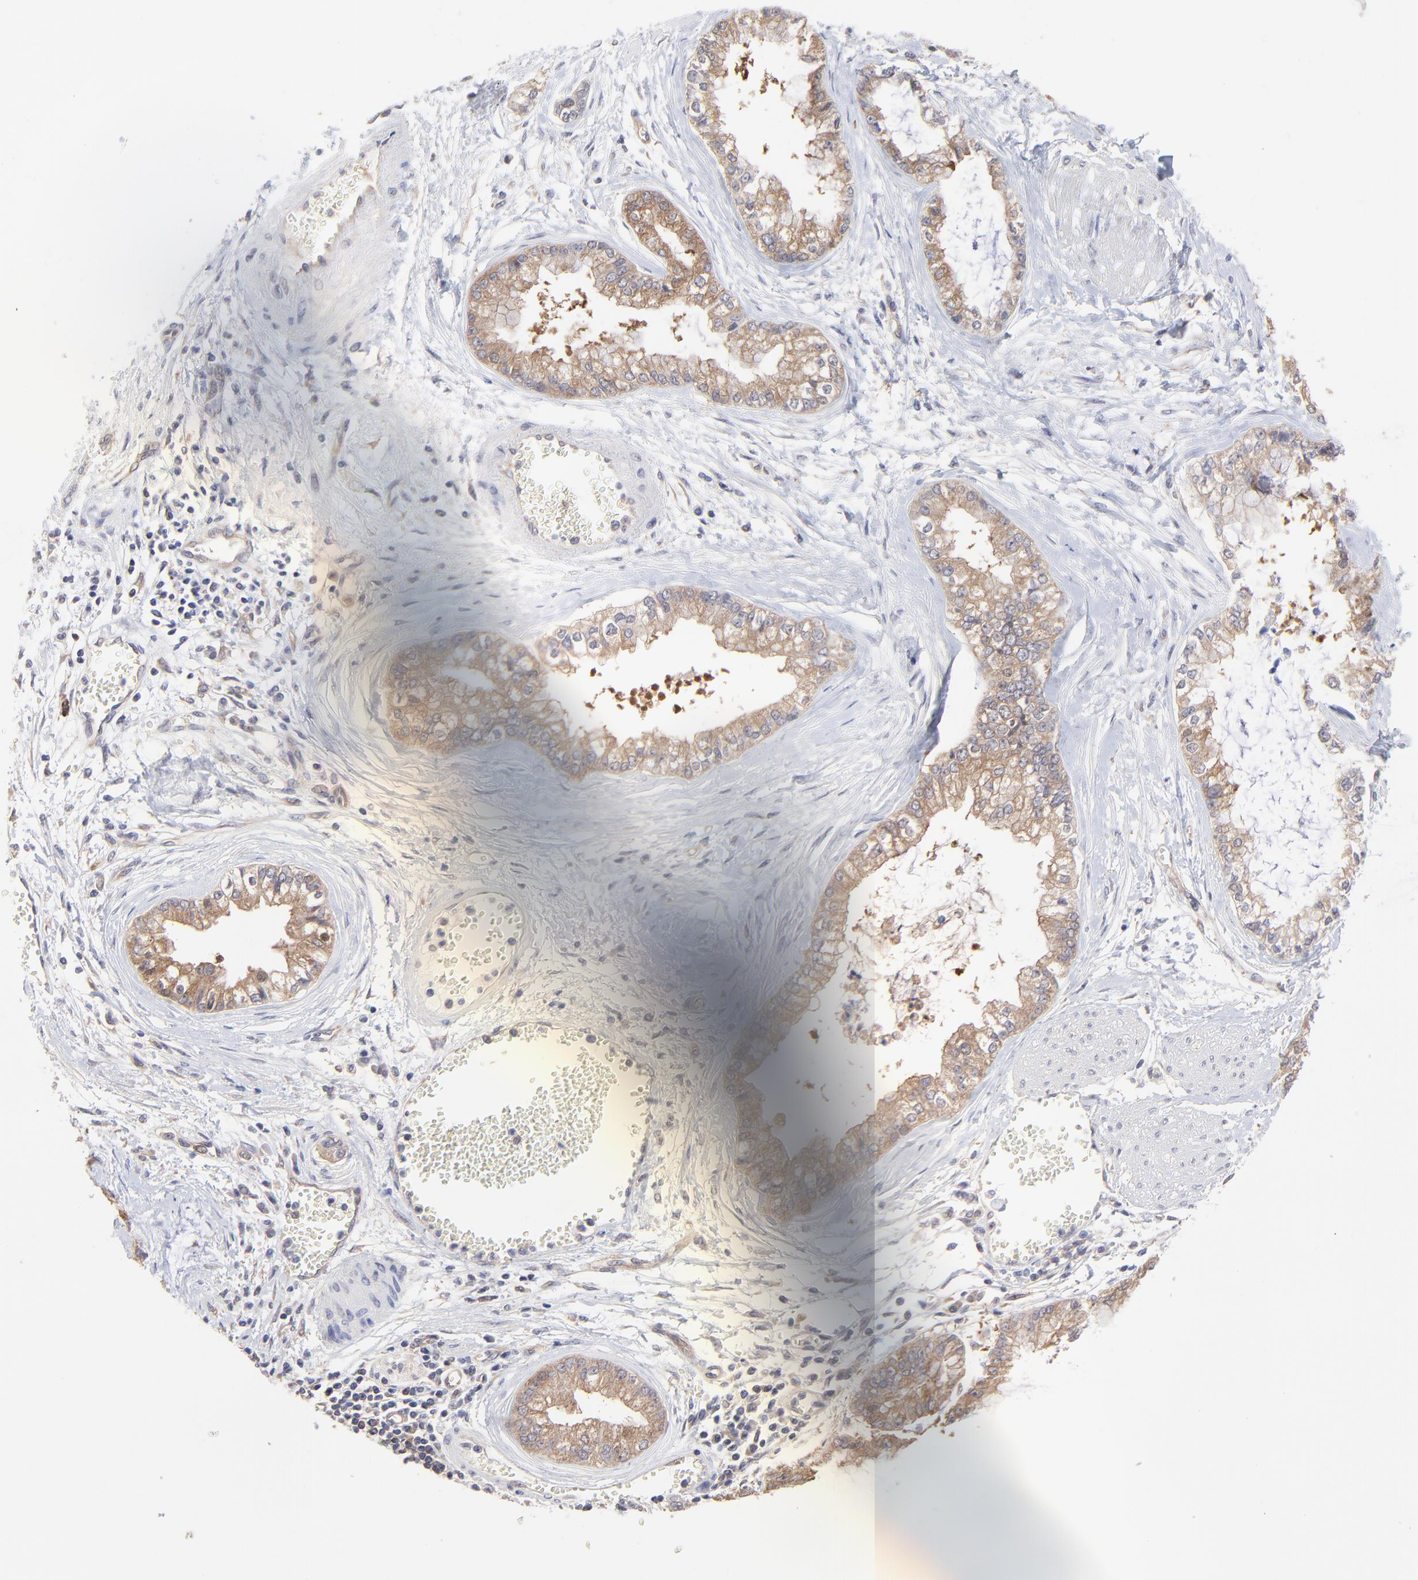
{"staining": {"intensity": "weak", "quantity": ">75%", "location": "cytoplasmic/membranous"}, "tissue": "liver cancer", "cell_type": "Tumor cells", "image_type": "cancer", "snomed": [{"axis": "morphology", "description": "Cholangiocarcinoma"}, {"axis": "topography", "description": "Liver"}], "caption": "Liver cancer tissue reveals weak cytoplasmic/membranous staining in approximately >75% of tumor cells The protein is stained brown, and the nuclei are stained in blue (DAB (3,3'-diaminobenzidine) IHC with brightfield microscopy, high magnification).", "gene": "GART", "patient": {"sex": "female", "age": 79}}